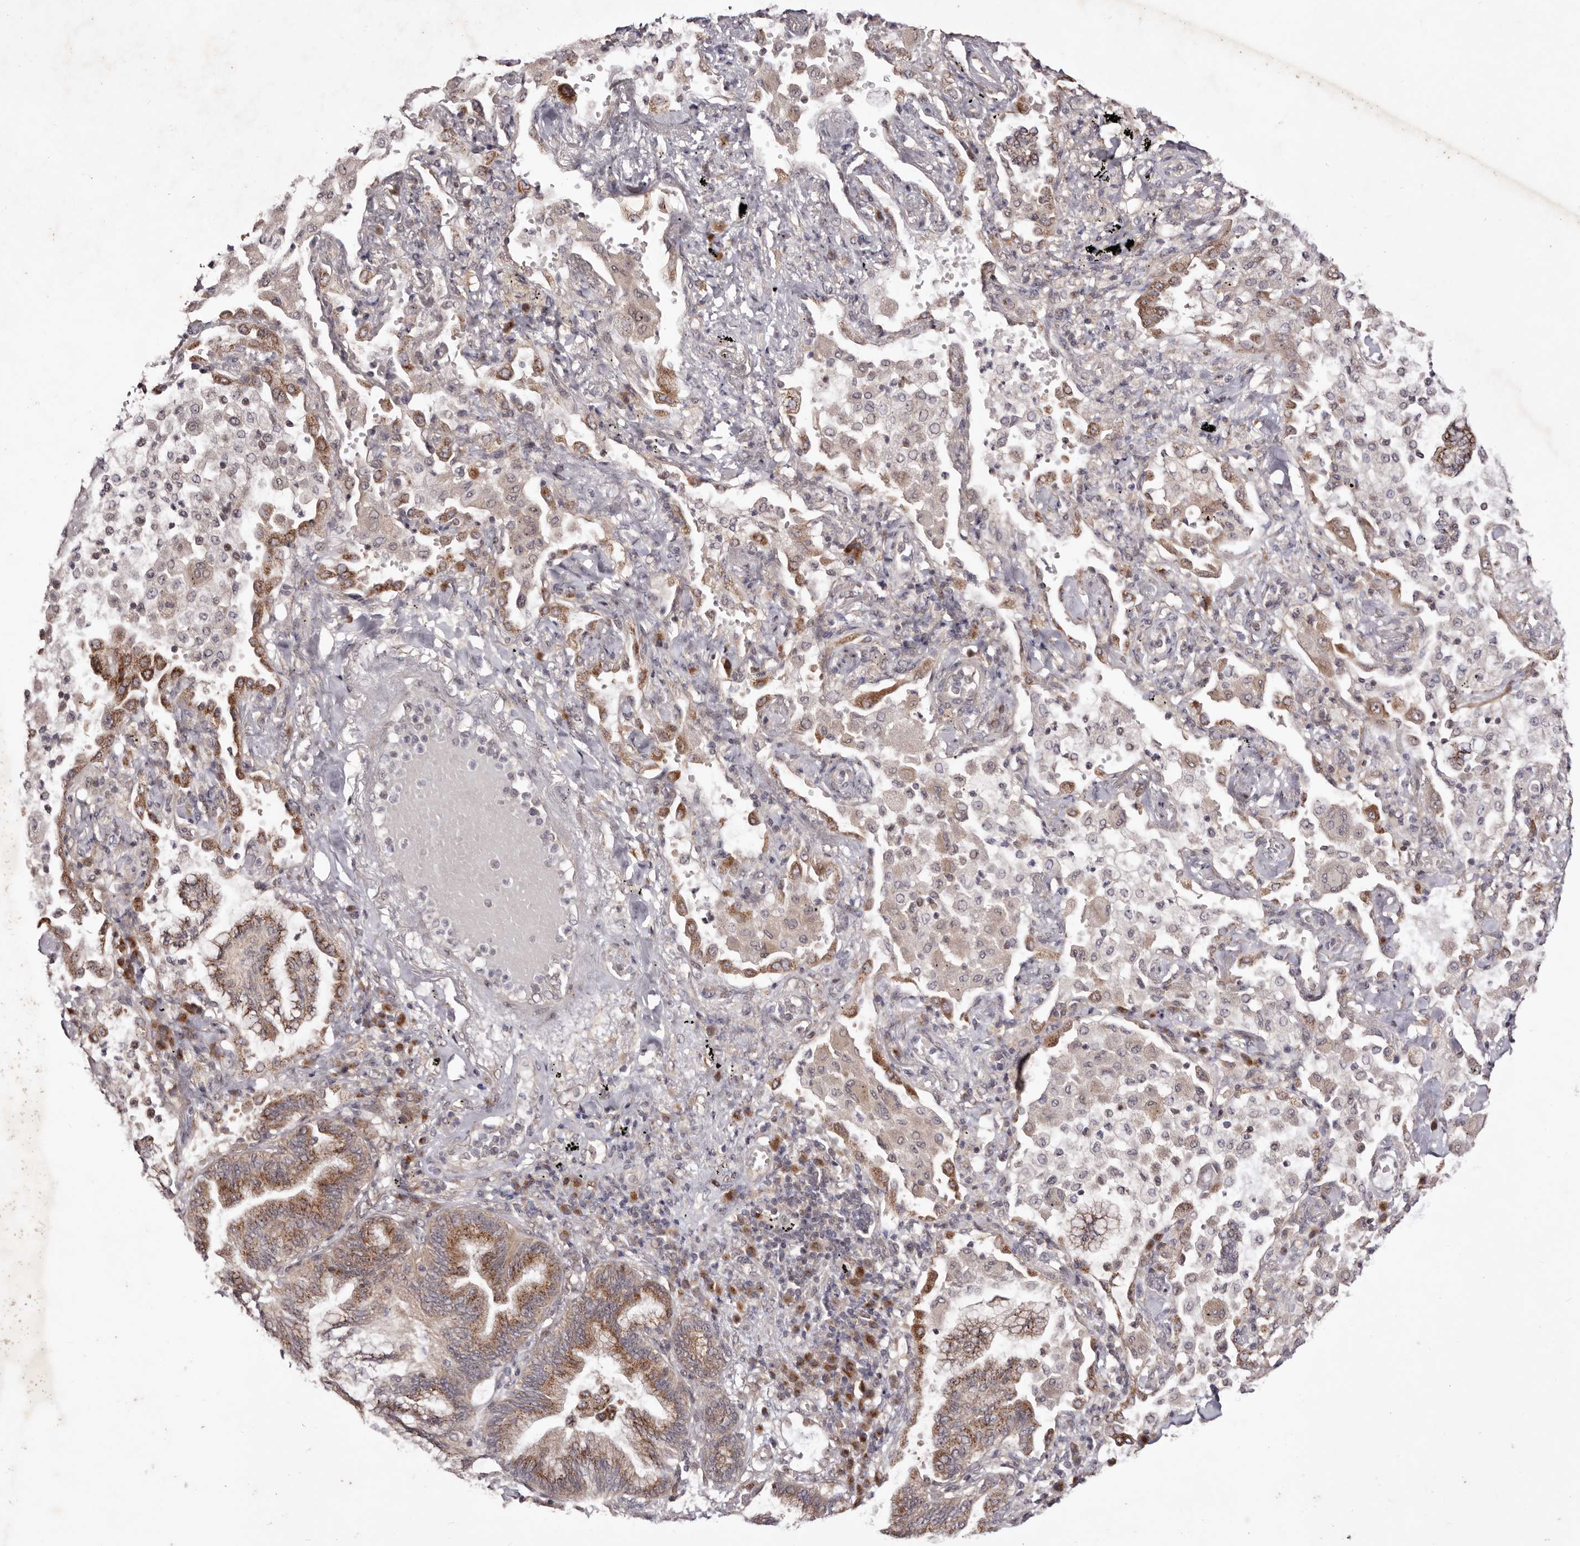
{"staining": {"intensity": "moderate", "quantity": ">75%", "location": "cytoplasmic/membranous,nuclear"}, "tissue": "bronchus", "cell_type": "Respiratory epithelial cells", "image_type": "normal", "snomed": [{"axis": "morphology", "description": "Normal tissue, NOS"}, {"axis": "morphology", "description": "Adenocarcinoma, NOS"}, {"axis": "topography", "description": "Bronchus"}, {"axis": "topography", "description": "Lung"}], "caption": "Moderate cytoplasmic/membranous,nuclear protein expression is appreciated in approximately >75% of respiratory epithelial cells in bronchus. Nuclei are stained in blue.", "gene": "EGR3", "patient": {"sex": "female", "age": 70}}